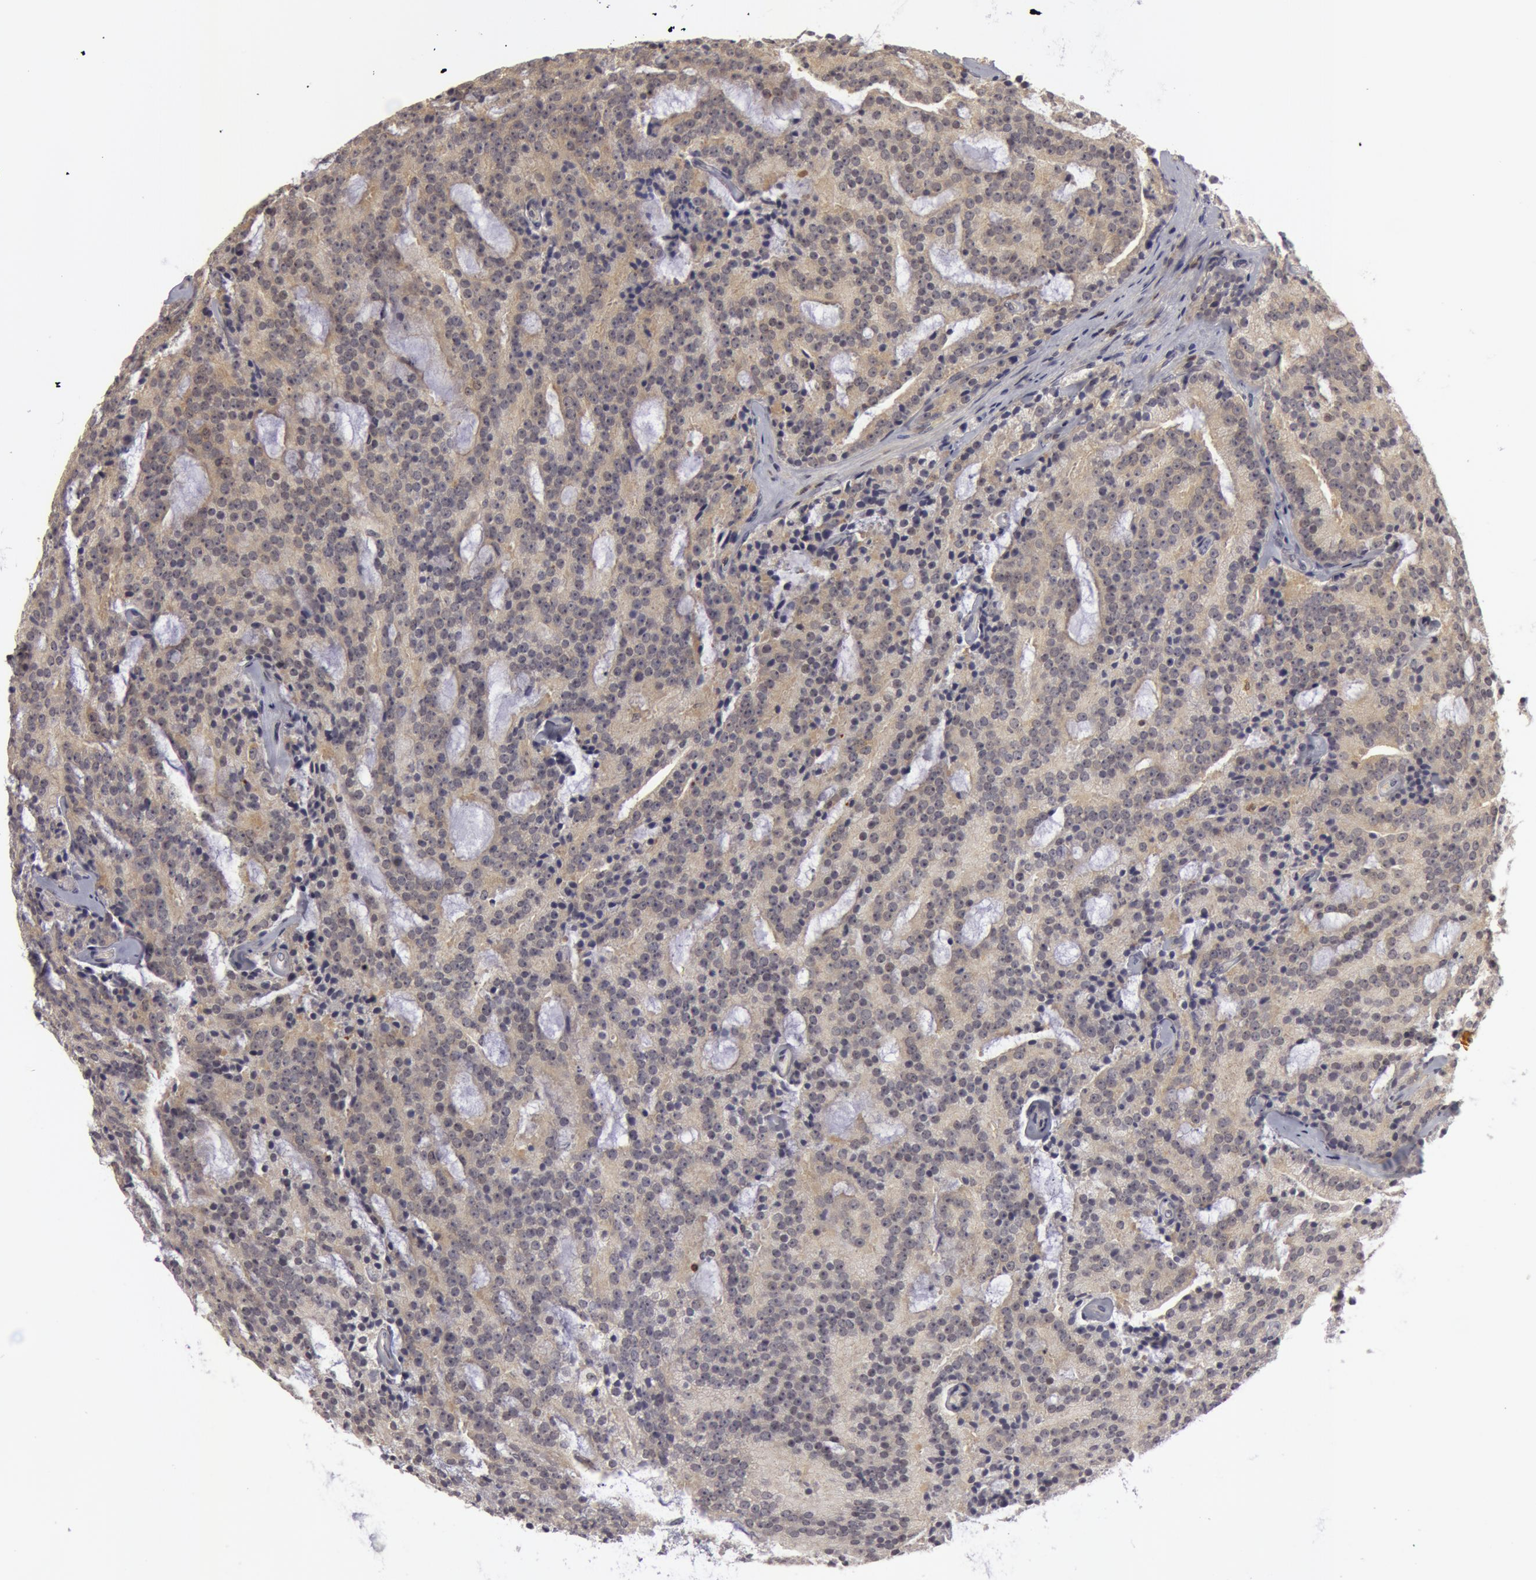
{"staining": {"intensity": "negative", "quantity": "none", "location": "none"}, "tissue": "prostate cancer", "cell_type": "Tumor cells", "image_type": "cancer", "snomed": [{"axis": "morphology", "description": "Adenocarcinoma, Medium grade"}, {"axis": "topography", "description": "Prostate"}], "caption": "Photomicrograph shows no significant protein positivity in tumor cells of prostate cancer (medium-grade adenocarcinoma).", "gene": "OASL", "patient": {"sex": "male", "age": 65}}